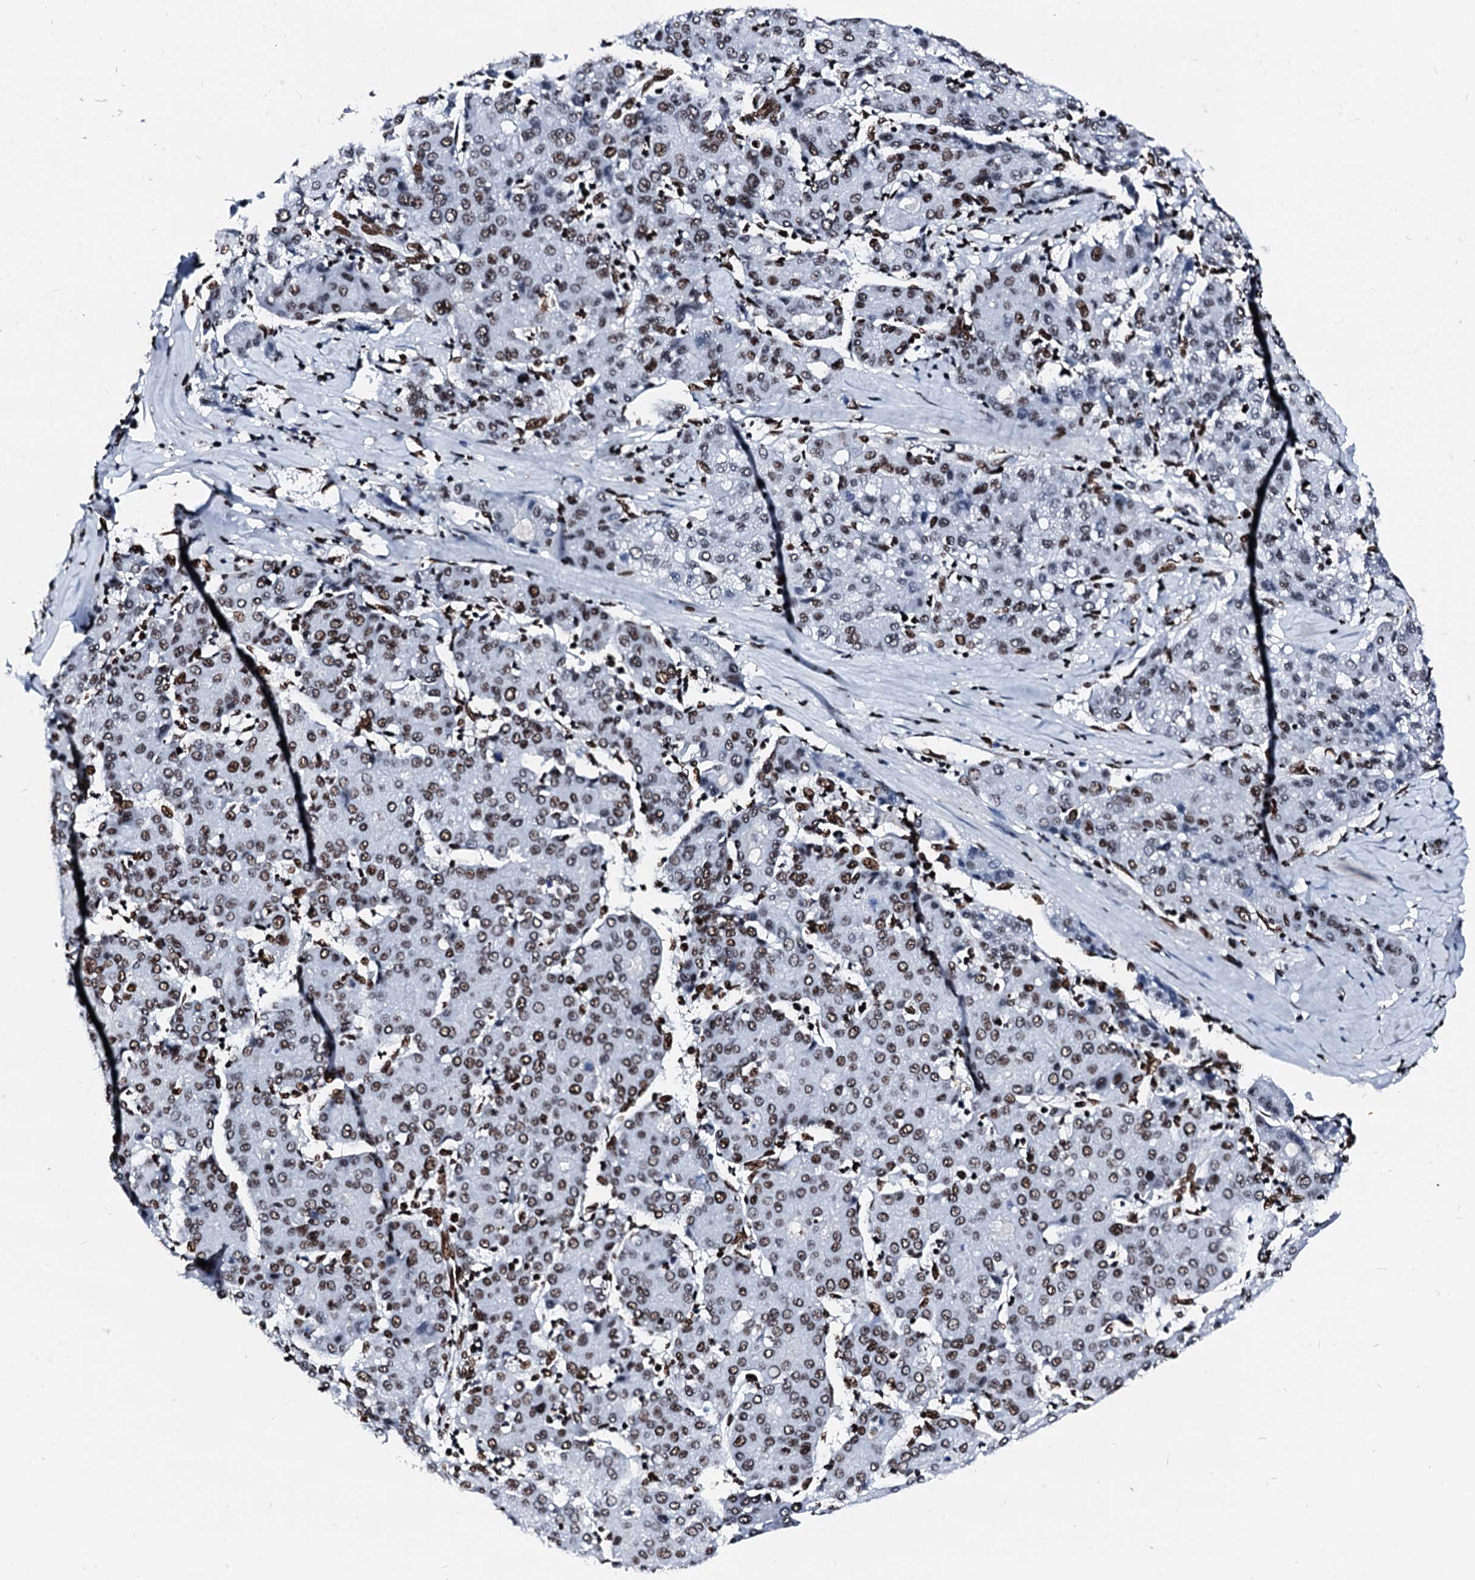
{"staining": {"intensity": "moderate", "quantity": ">75%", "location": "nuclear"}, "tissue": "liver cancer", "cell_type": "Tumor cells", "image_type": "cancer", "snomed": [{"axis": "morphology", "description": "Carcinoma, Hepatocellular, NOS"}, {"axis": "topography", "description": "Liver"}], "caption": "A brown stain labels moderate nuclear staining of a protein in liver hepatocellular carcinoma tumor cells. (DAB = brown stain, brightfield microscopy at high magnification).", "gene": "RALY", "patient": {"sex": "male", "age": 65}}